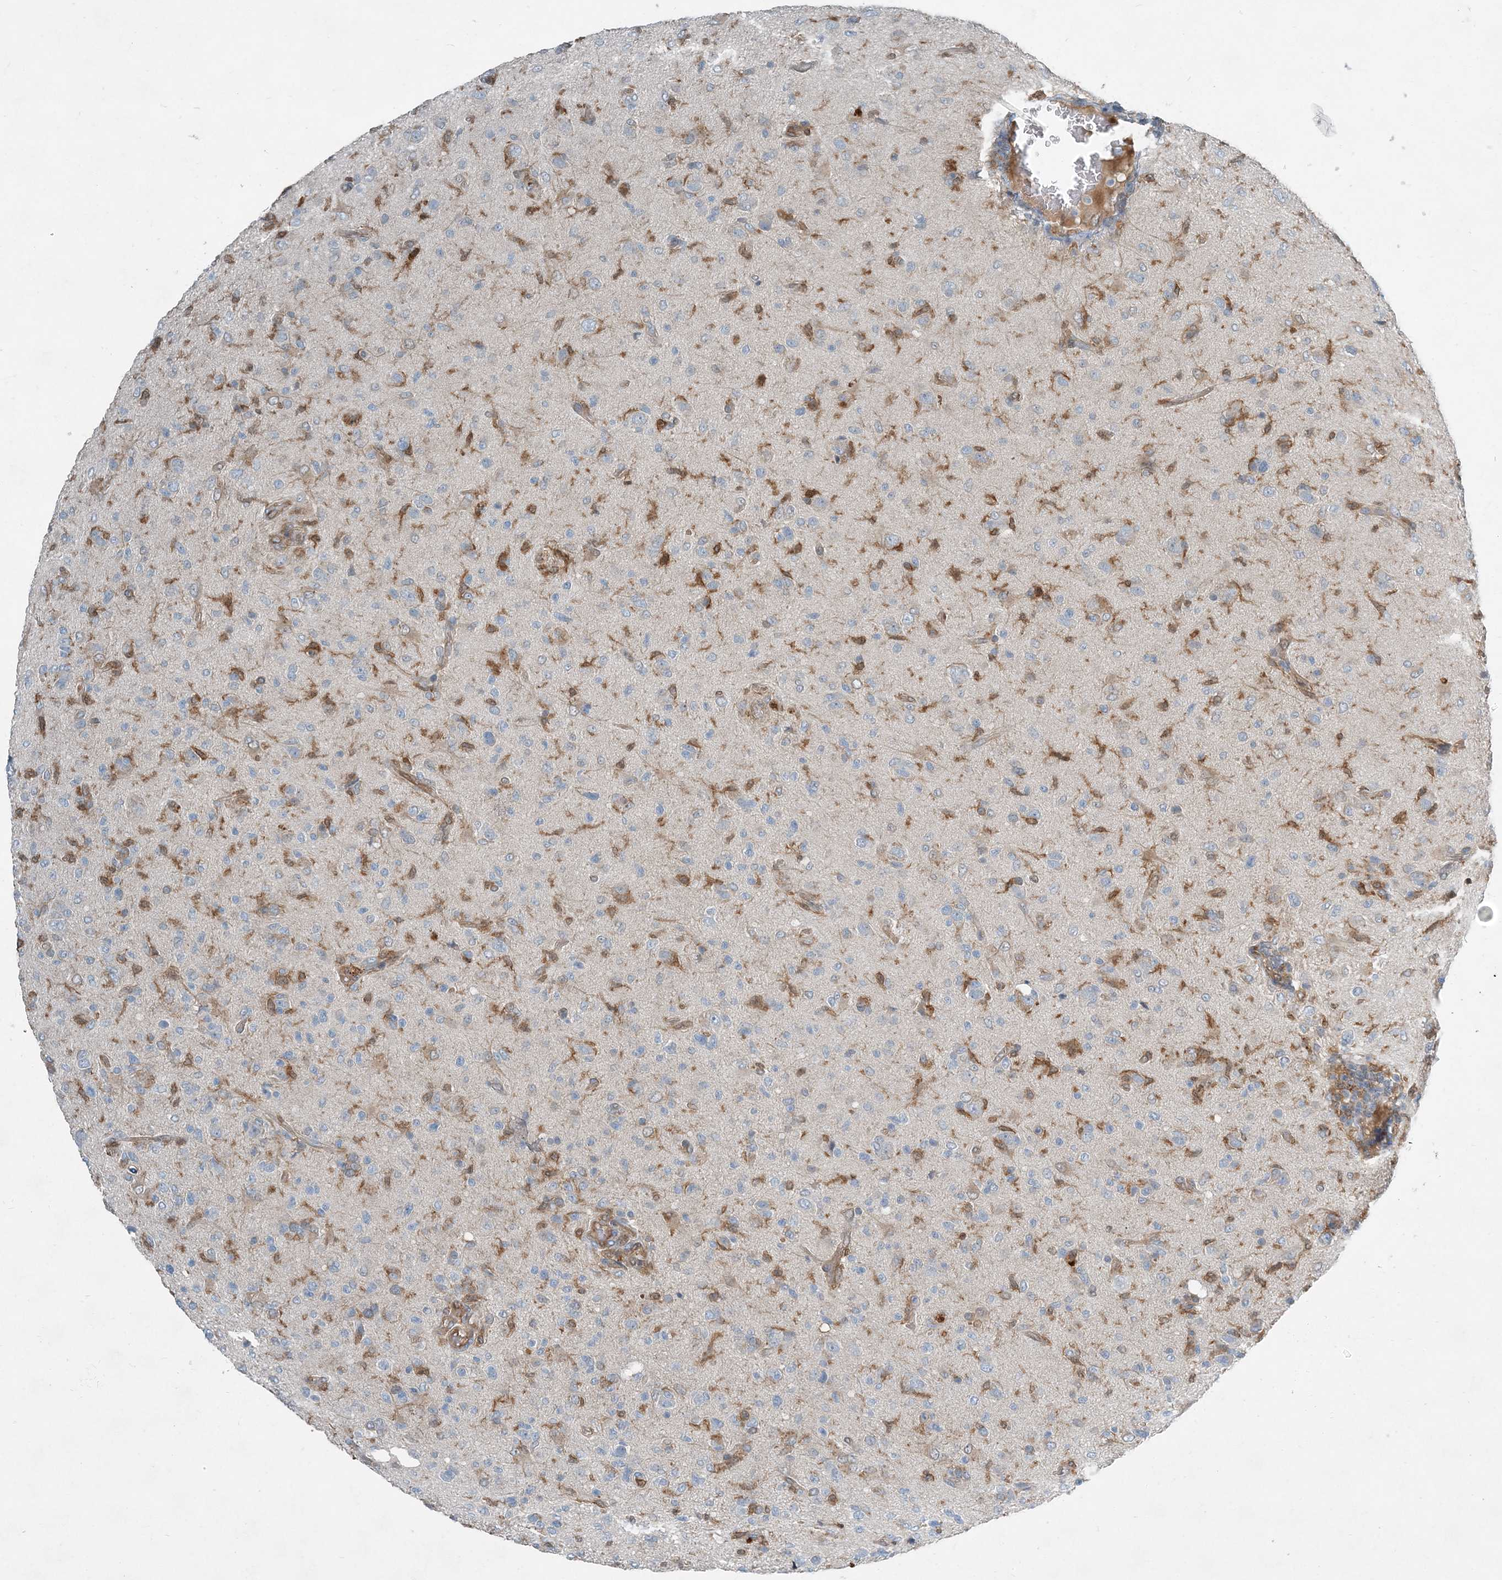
{"staining": {"intensity": "negative", "quantity": "none", "location": "none"}, "tissue": "glioma", "cell_type": "Tumor cells", "image_type": "cancer", "snomed": [{"axis": "morphology", "description": "Glioma, malignant, High grade"}, {"axis": "topography", "description": "Brain"}], "caption": "Malignant glioma (high-grade) was stained to show a protein in brown. There is no significant staining in tumor cells. (DAB (3,3'-diaminobenzidine) immunohistochemistry, high magnification).", "gene": "ARMH1", "patient": {"sex": "female", "age": 57}}